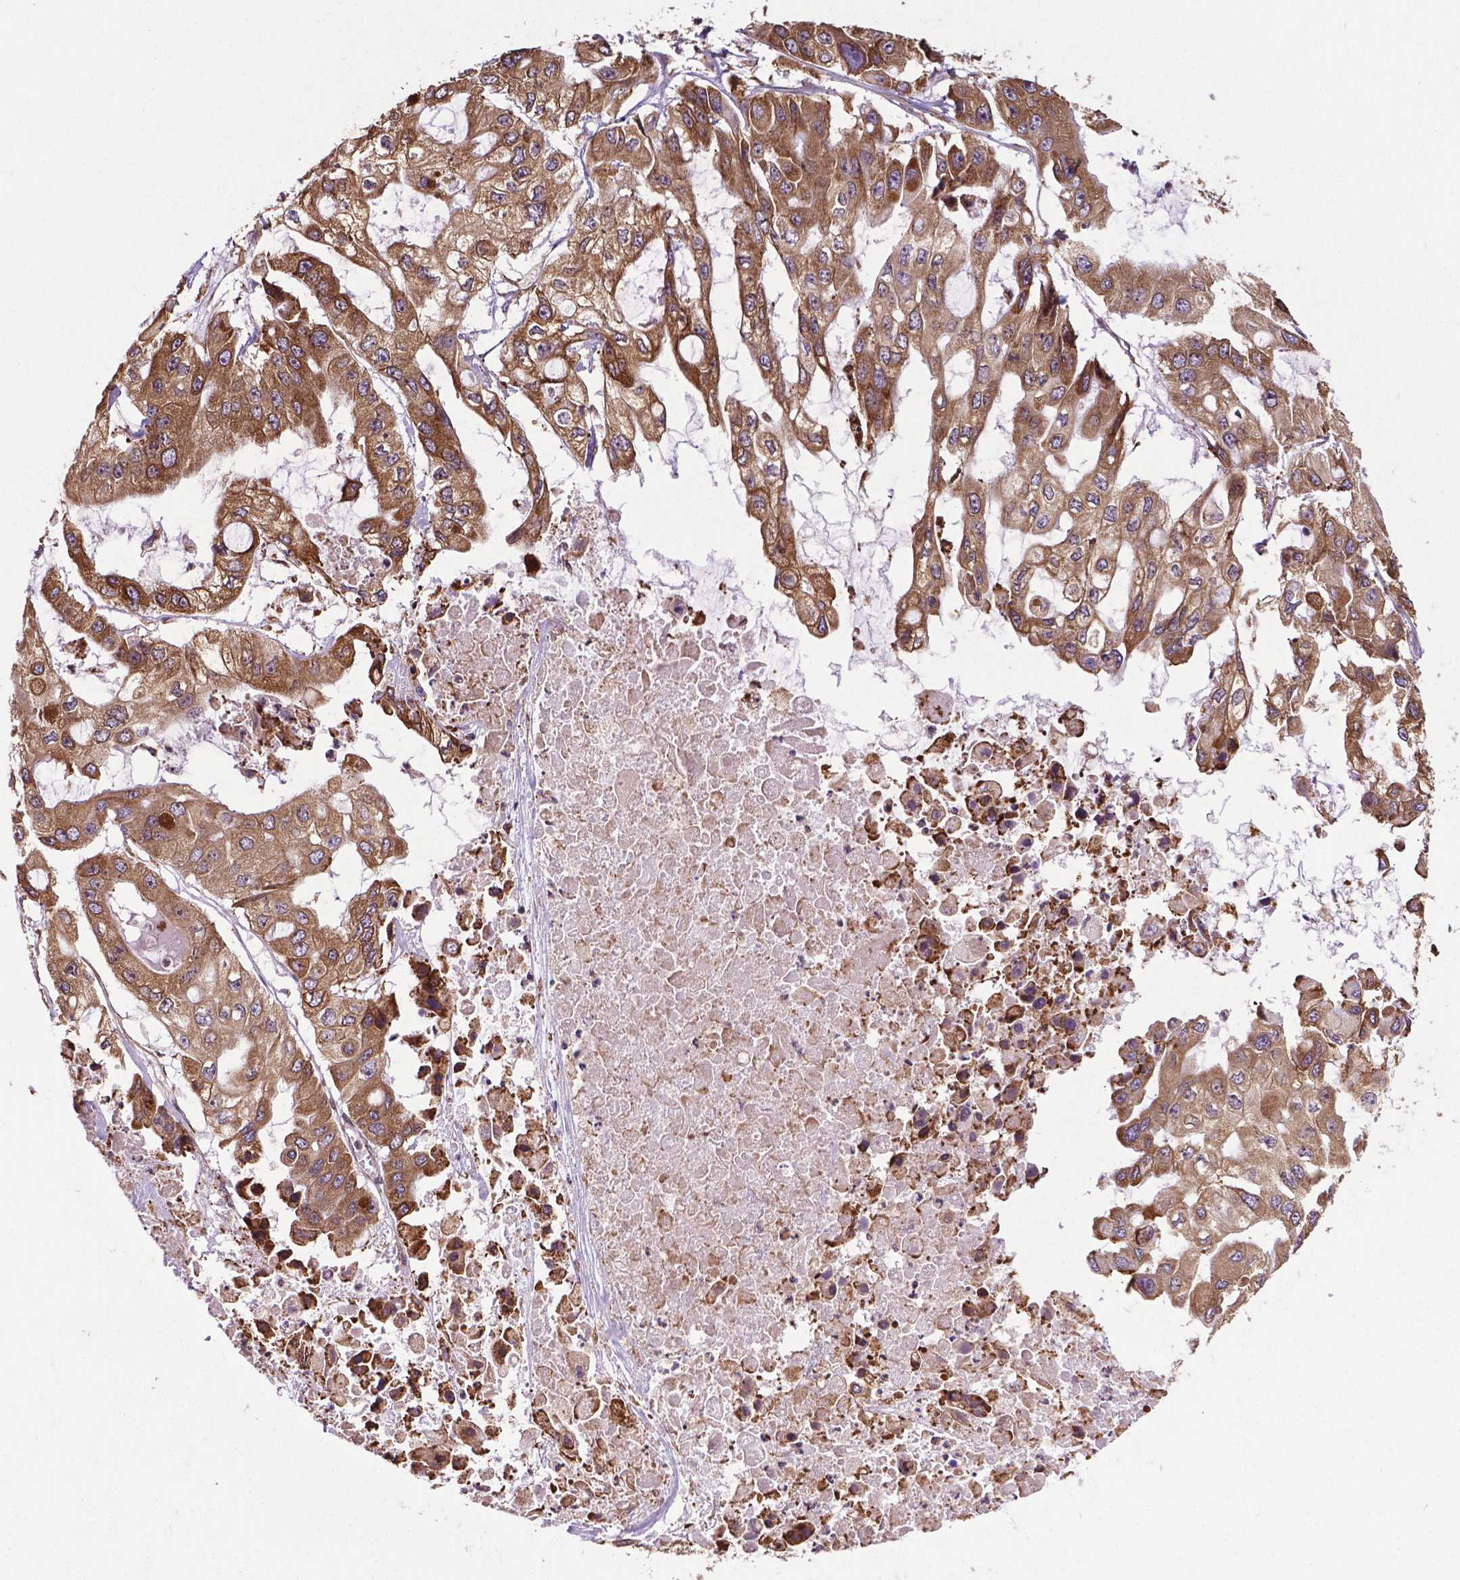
{"staining": {"intensity": "weak", "quantity": ">75%", "location": "cytoplasmic/membranous"}, "tissue": "ovarian cancer", "cell_type": "Tumor cells", "image_type": "cancer", "snomed": [{"axis": "morphology", "description": "Cystadenocarcinoma, serous, NOS"}, {"axis": "topography", "description": "Ovary"}], "caption": "IHC histopathology image of serous cystadenocarcinoma (ovarian) stained for a protein (brown), which exhibits low levels of weak cytoplasmic/membranous expression in approximately >75% of tumor cells.", "gene": "GANAB", "patient": {"sex": "female", "age": 56}}